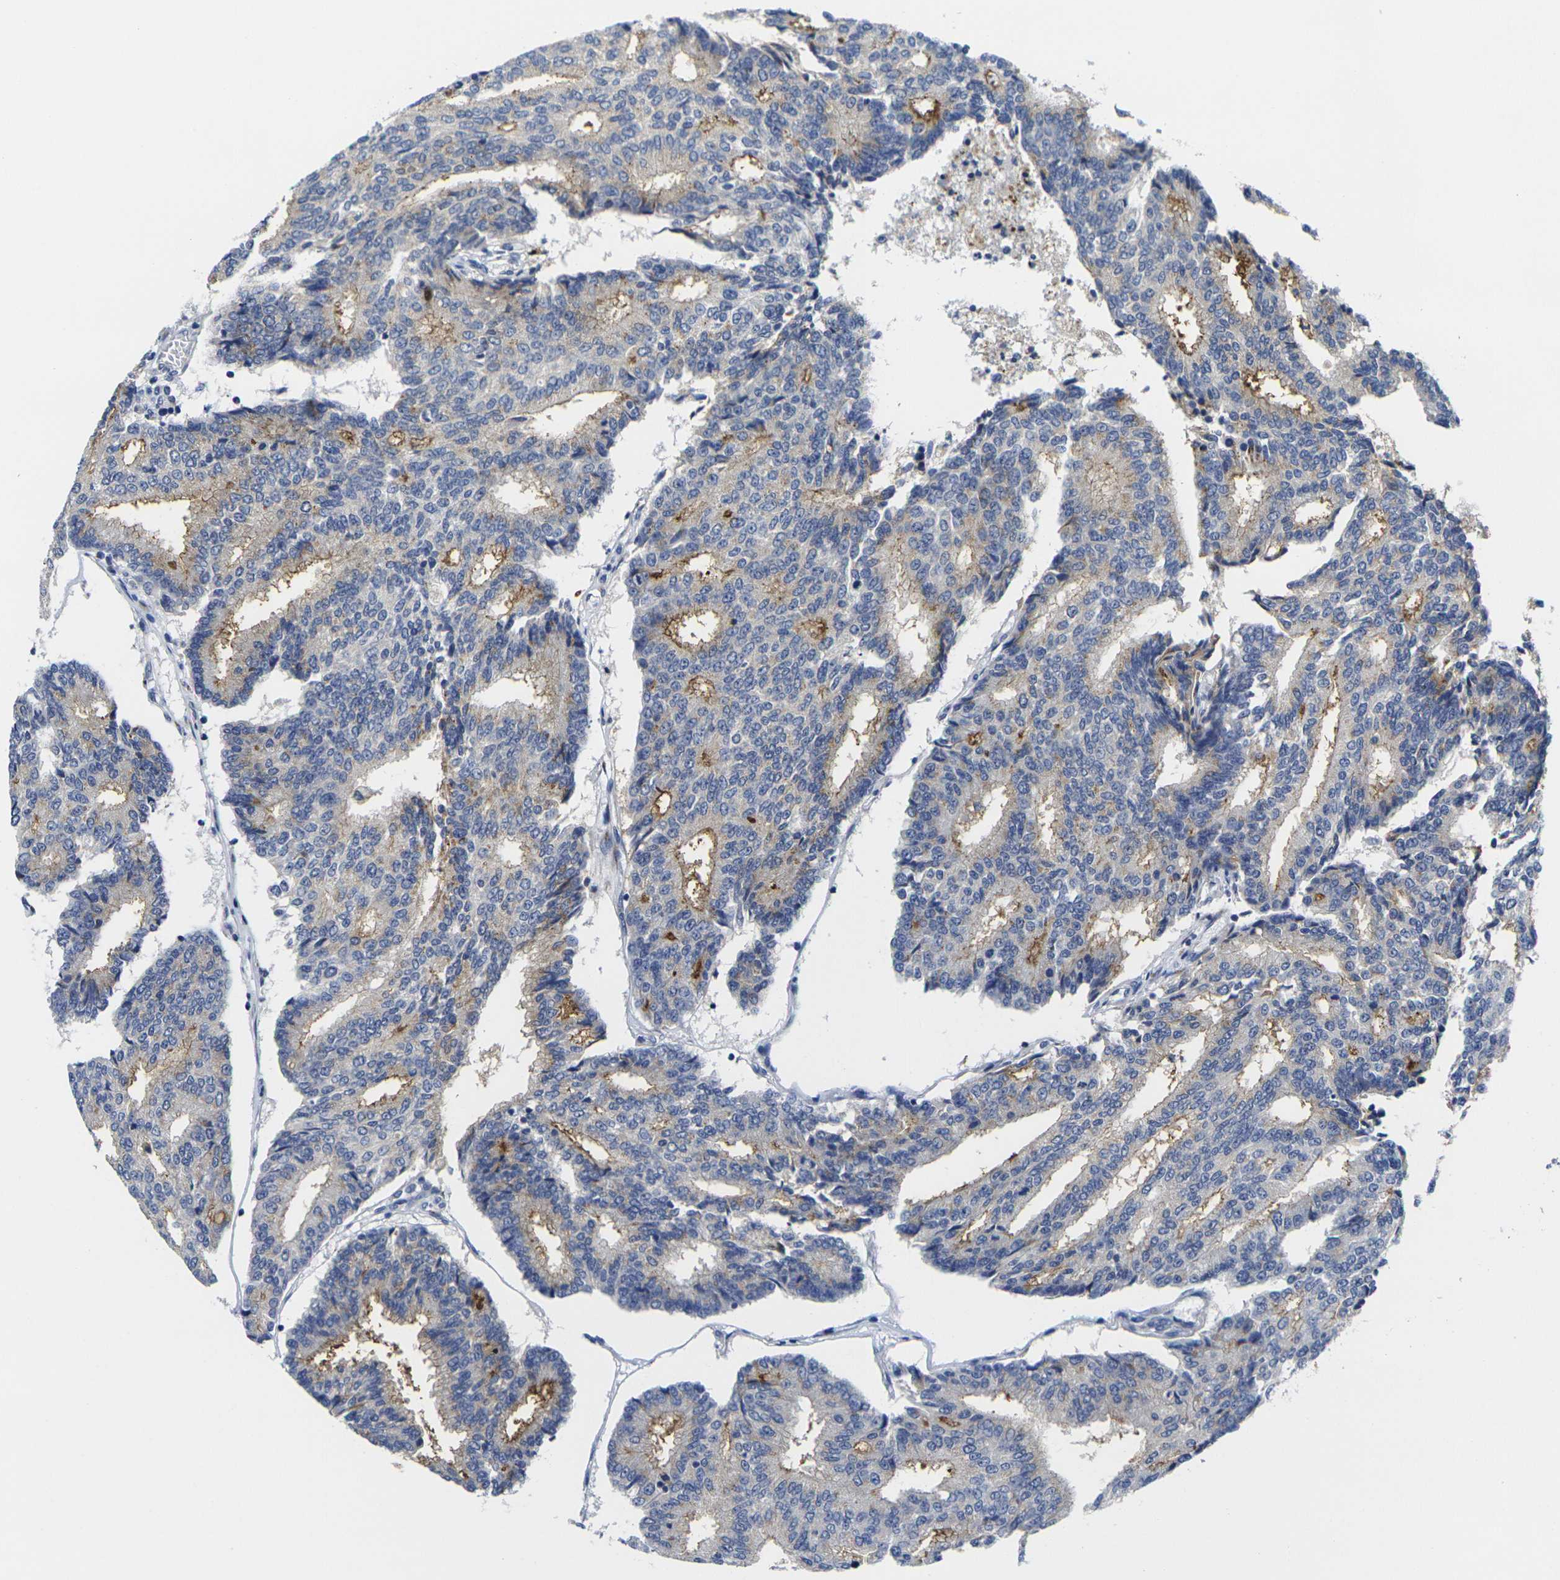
{"staining": {"intensity": "moderate", "quantity": "25%-75%", "location": "cytoplasmic/membranous"}, "tissue": "prostate cancer", "cell_type": "Tumor cells", "image_type": "cancer", "snomed": [{"axis": "morphology", "description": "Adenocarcinoma, High grade"}, {"axis": "topography", "description": "Prostate"}], "caption": "Human prostate high-grade adenocarcinoma stained with a protein marker reveals moderate staining in tumor cells.", "gene": "CRK", "patient": {"sex": "male", "age": 55}}